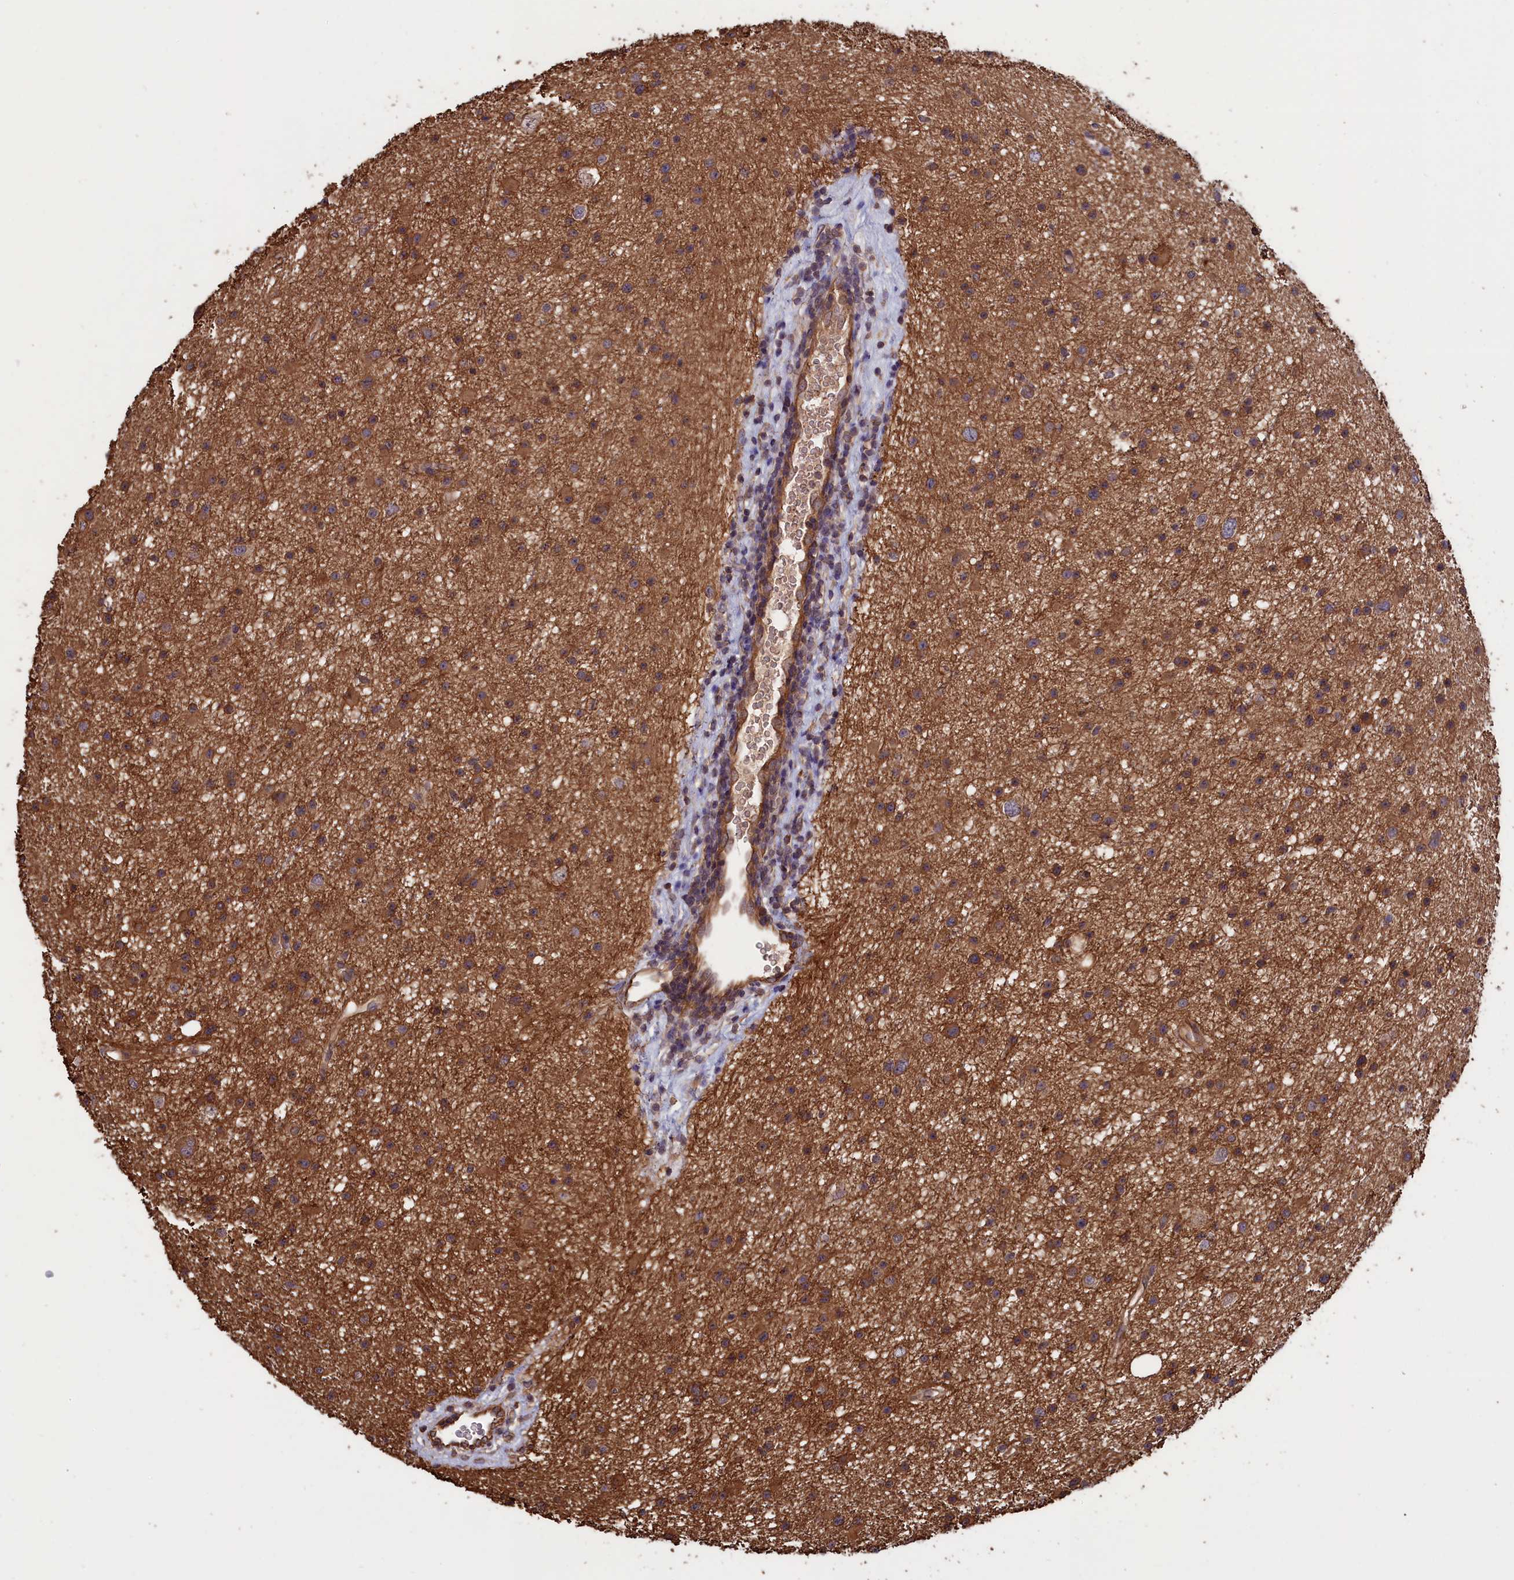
{"staining": {"intensity": "moderate", "quantity": ">75%", "location": "cytoplasmic/membranous"}, "tissue": "glioma", "cell_type": "Tumor cells", "image_type": "cancer", "snomed": [{"axis": "morphology", "description": "Glioma, malignant, Low grade"}, {"axis": "topography", "description": "Cerebral cortex"}], "caption": "Approximately >75% of tumor cells in malignant low-grade glioma display moderate cytoplasmic/membranous protein staining as visualized by brown immunohistochemical staining.", "gene": "DAPK3", "patient": {"sex": "female", "age": 39}}